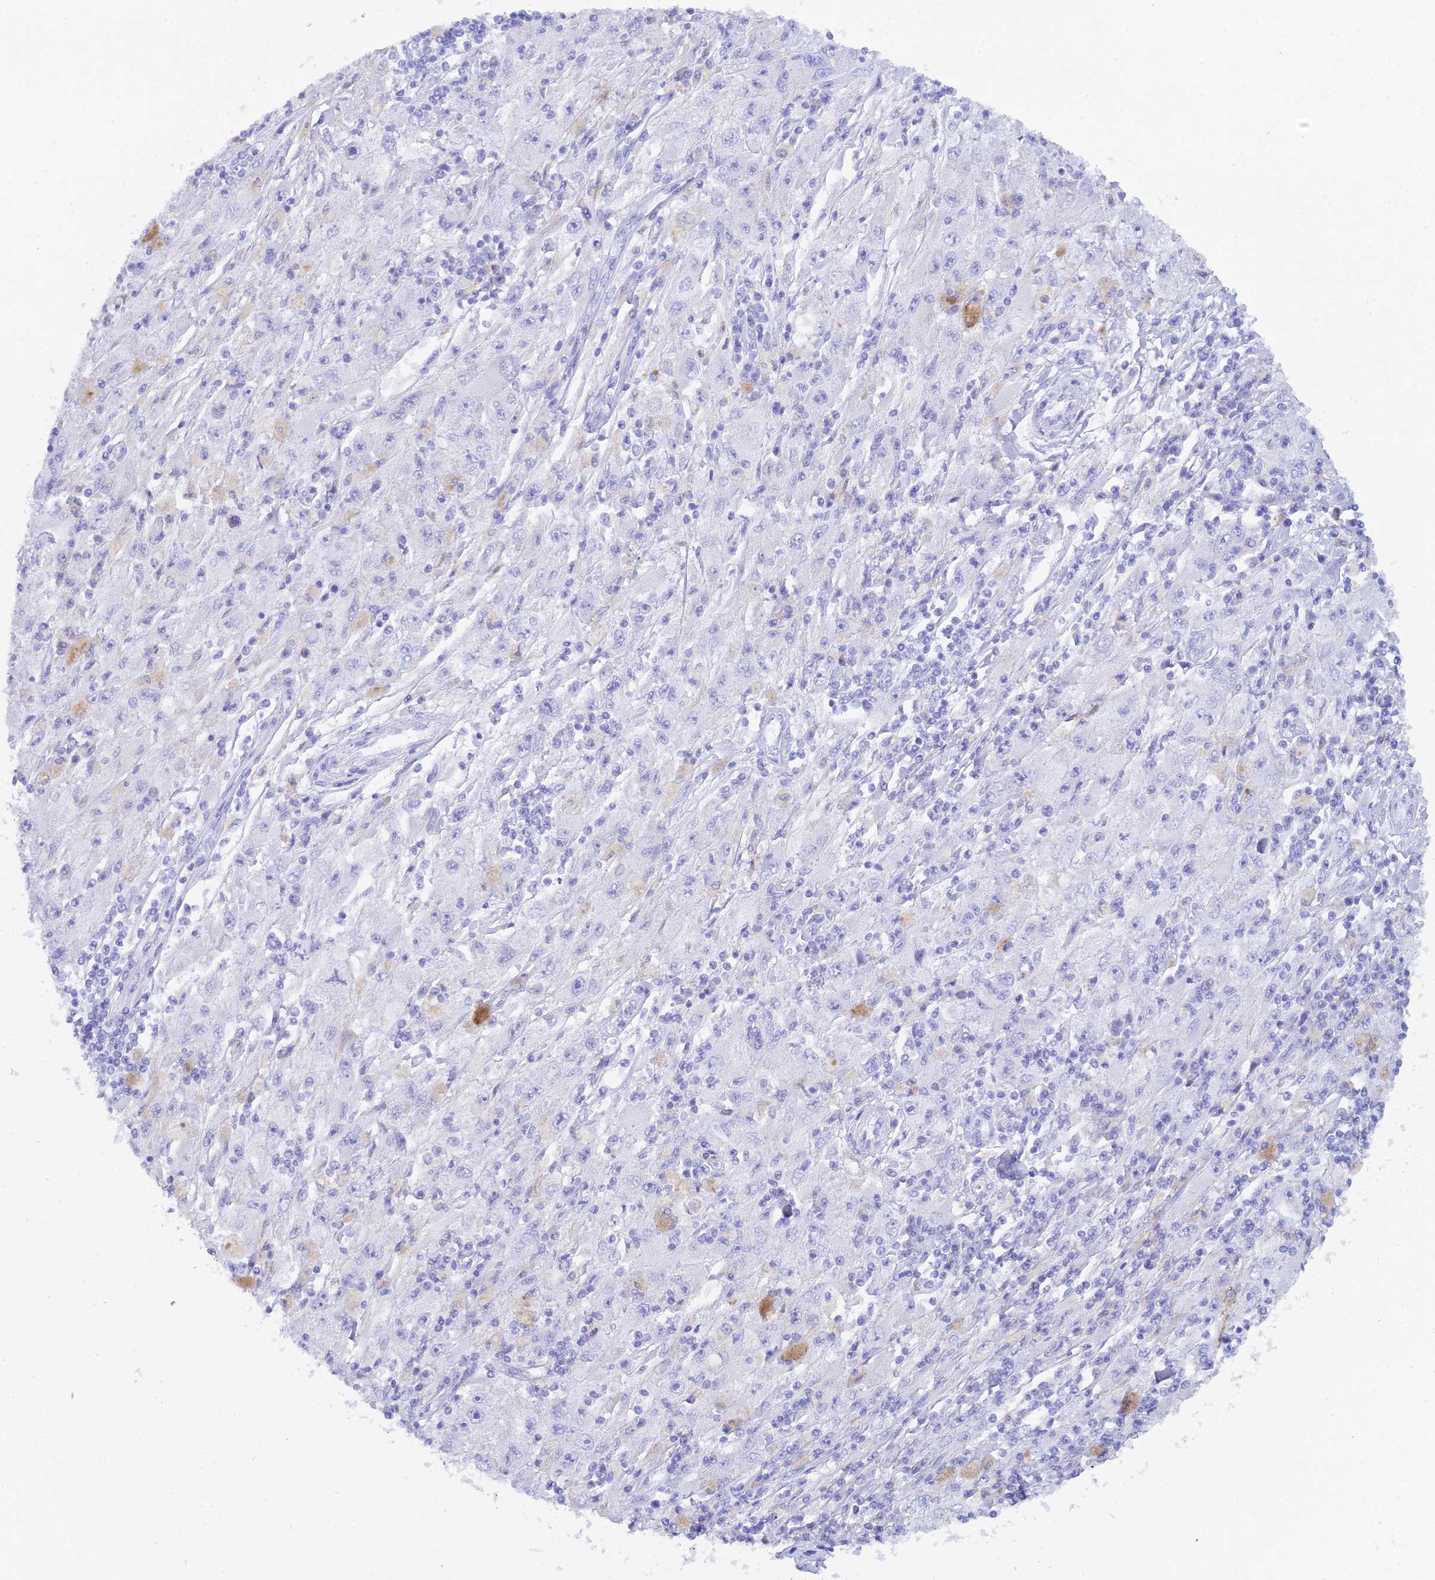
{"staining": {"intensity": "negative", "quantity": "none", "location": "none"}, "tissue": "melanoma", "cell_type": "Tumor cells", "image_type": "cancer", "snomed": [{"axis": "morphology", "description": "Malignant melanoma, Metastatic site"}, {"axis": "topography", "description": "Skin"}], "caption": "Immunohistochemical staining of melanoma demonstrates no significant staining in tumor cells. Nuclei are stained in blue.", "gene": "REG1A", "patient": {"sex": "male", "age": 53}}